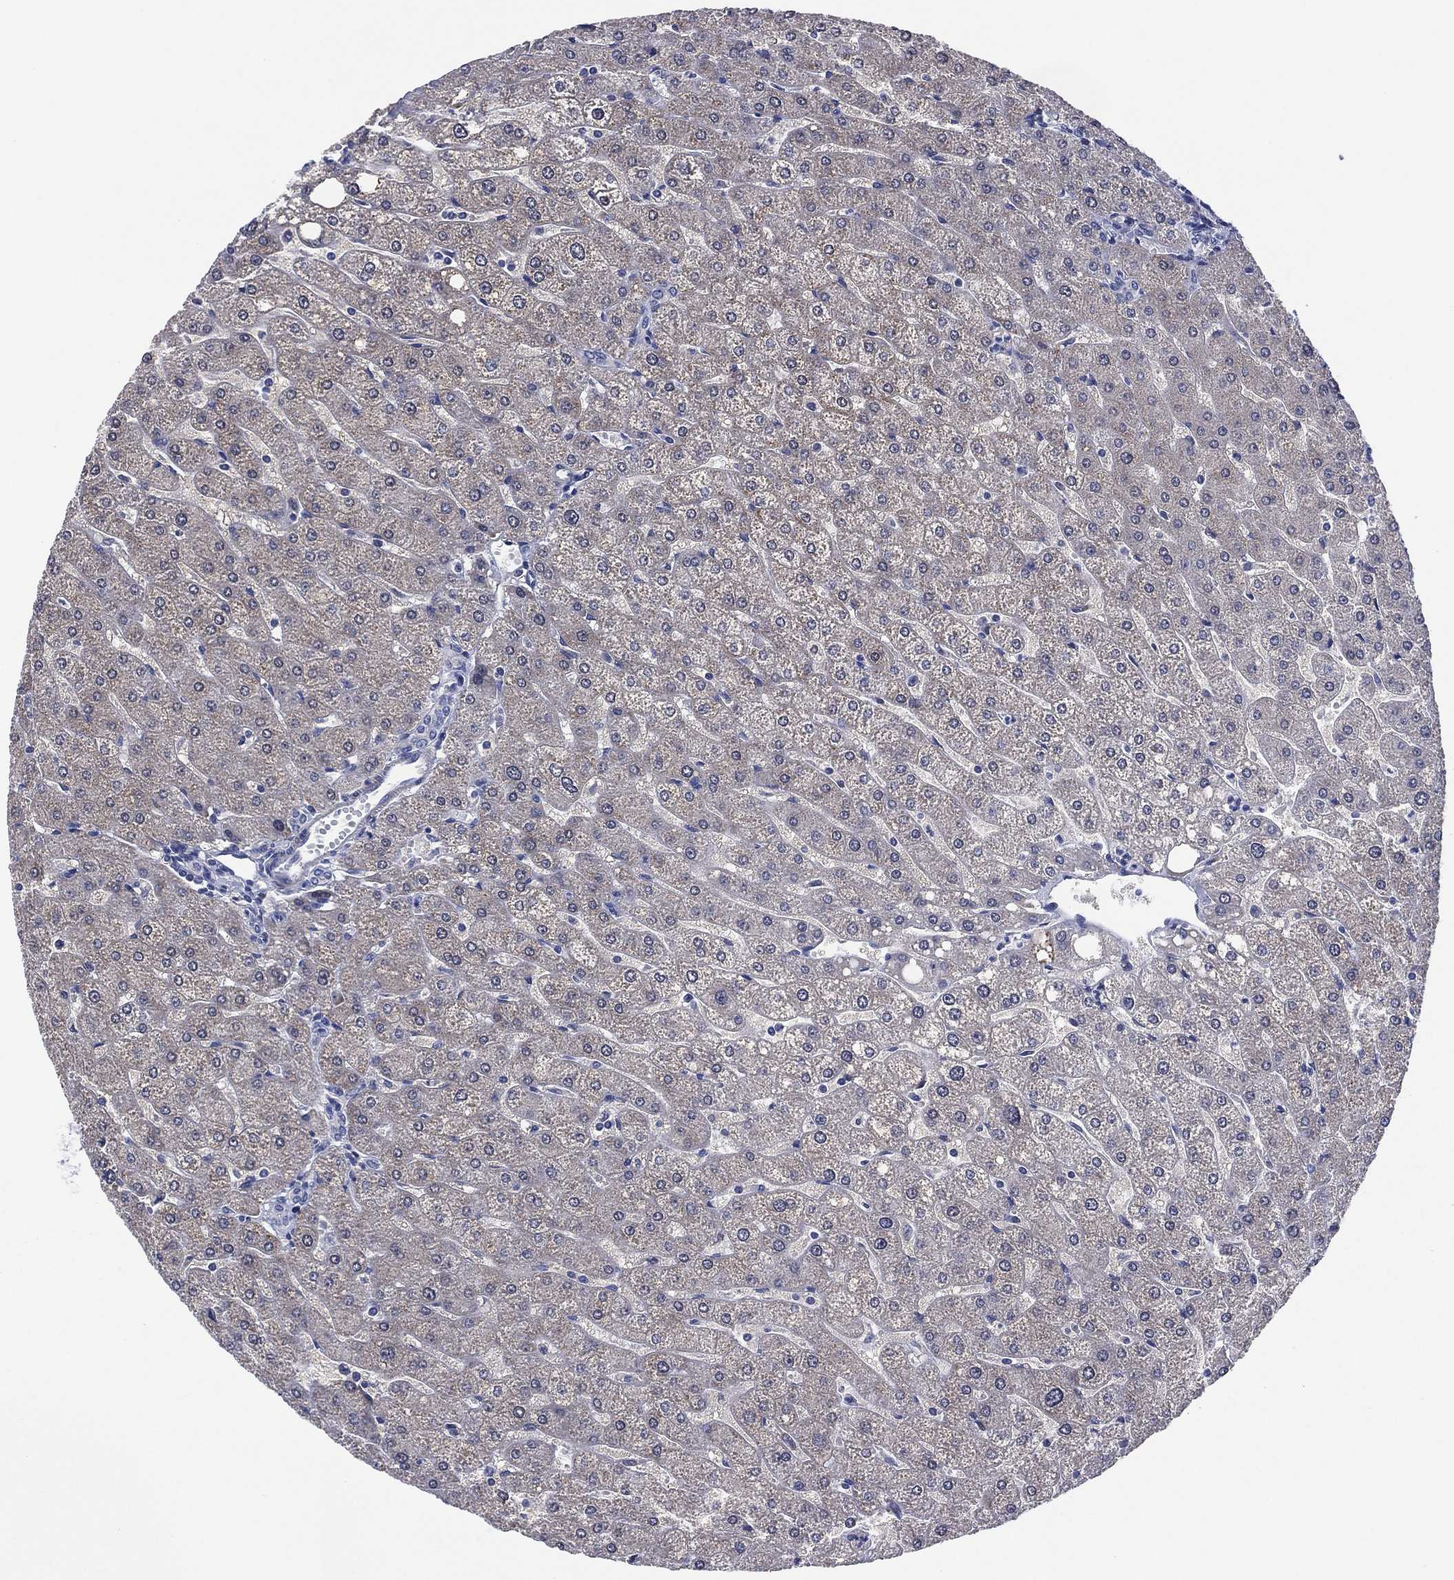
{"staining": {"intensity": "negative", "quantity": "none", "location": "none"}, "tissue": "liver", "cell_type": "Cholangiocytes", "image_type": "normal", "snomed": [{"axis": "morphology", "description": "Normal tissue, NOS"}, {"axis": "topography", "description": "Liver"}], "caption": "Immunohistochemistry (IHC) histopathology image of normal liver: liver stained with DAB (3,3'-diaminobenzidine) demonstrates no significant protein staining in cholangiocytes.", "gene": "CLIP3", "patient": {"sex": "male", "age": 67}}